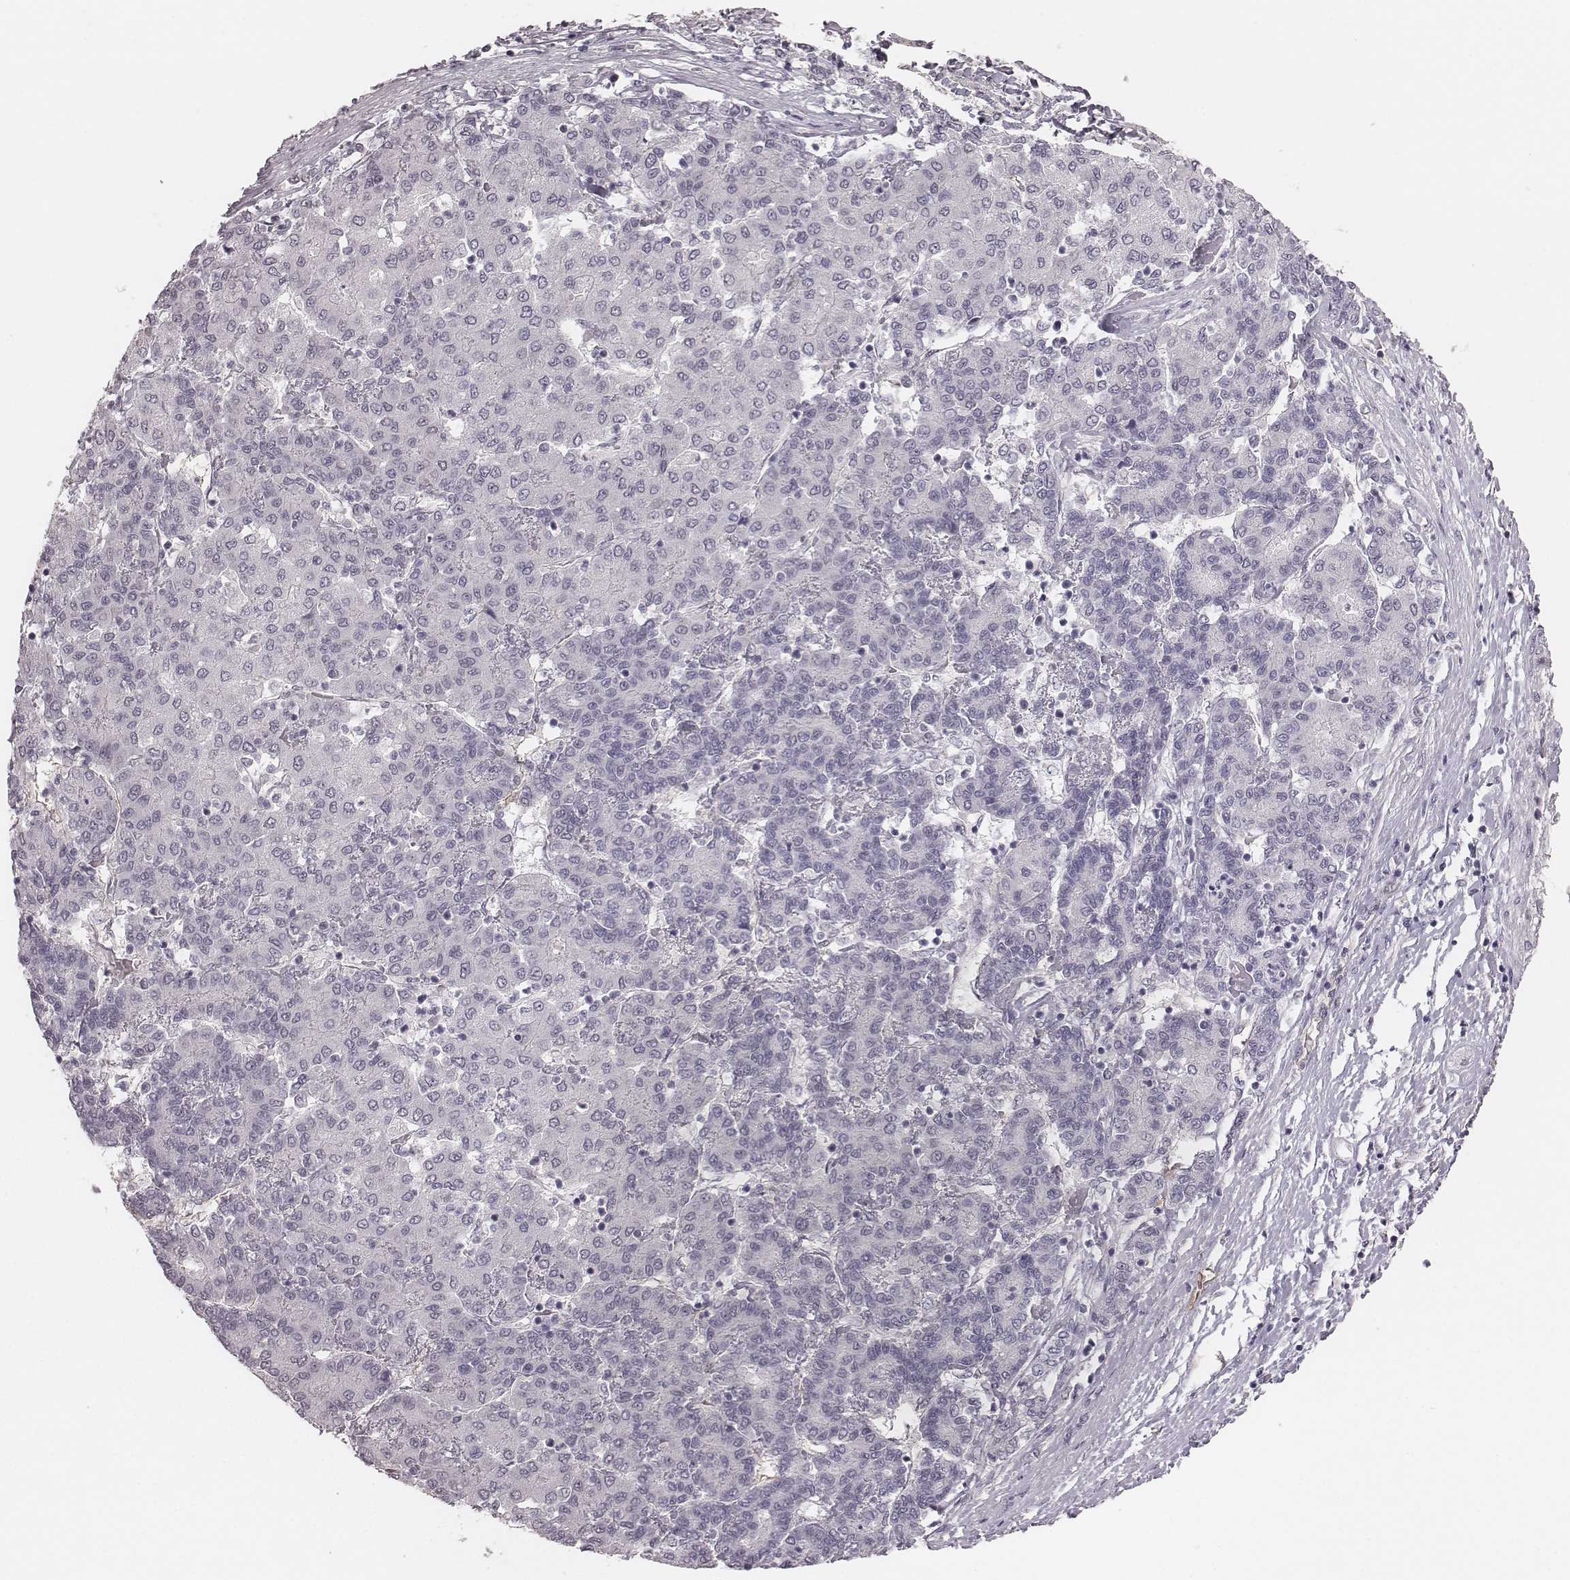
{"staining": {"intensity": "negative", "quantity": "none", "location": "none"}, "tissue": "liver cancer", "cell_type": "Tumor cells", "image_type": "cancer", "snomed": [{"axis": "morphology", "description": "Carcinoma, Hepatocellular, NOS"}, {"axis": "topography", "description": "Liver"}], "caption": "Tumor cells show no significant protein positivity in hepatocellular carcinoma (liver). (DAB immunohistochemistry with hematoxylin counter stain).", "gene": "RPGRIP1", "patient": {"sex": "male", "age": 65}}